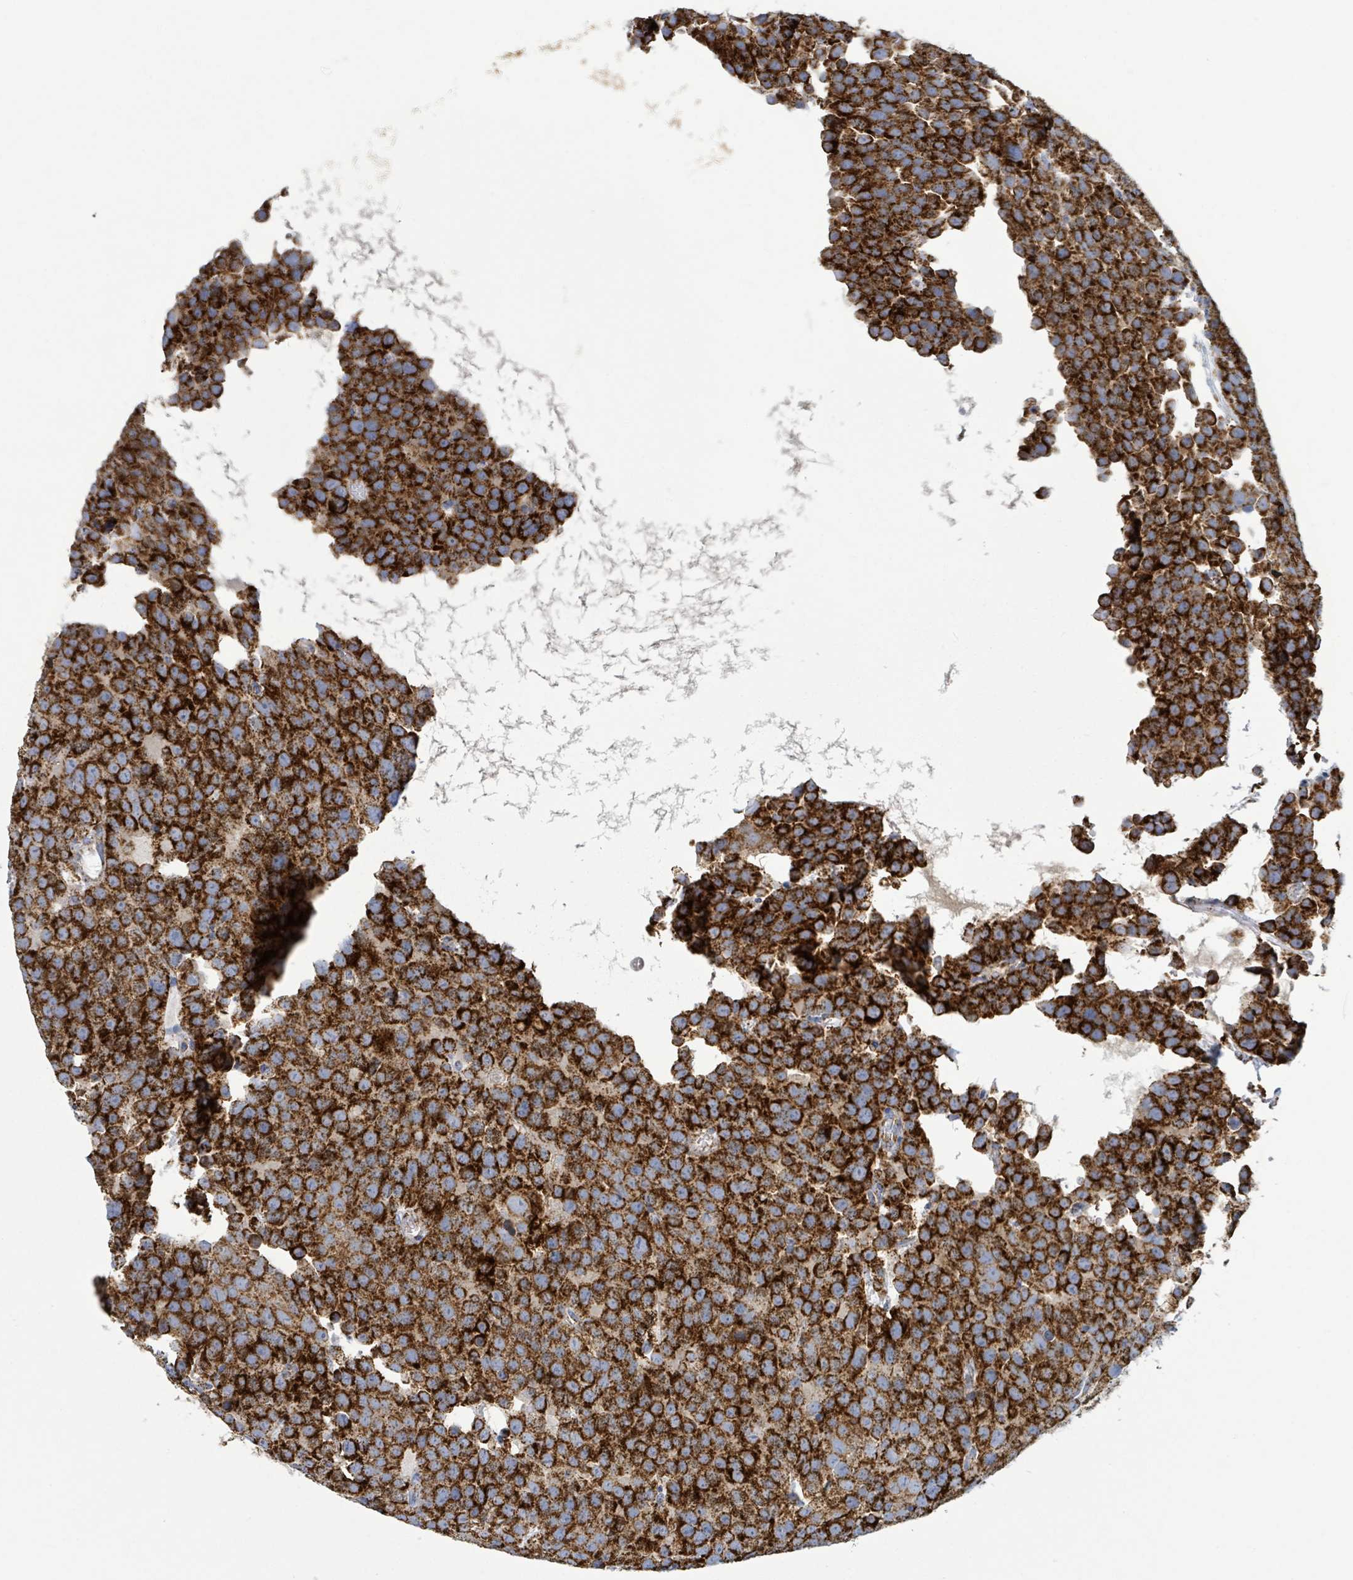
{"staining": {"intensity": "strong", "quantity": ">75%", "location": "cytoplasmic/membranous"}, "tissue": "testis cancer", "cell_type": "Tumor cells", "image_type": "cancer", "snomed": [{"axis": "morphology", "description": "Seminoma, NOS"}, {"axis": "topography", "description": "Testis"}], "caption": "Approximately >75% of tumor cells in testis cancer (seminoma) show strong cytoplasmic/membranous protein positivity as visualized by brown immunohistochemical staining.", "gene": "SUCLG2", "patient": {"sex": "male", "age": 71}}